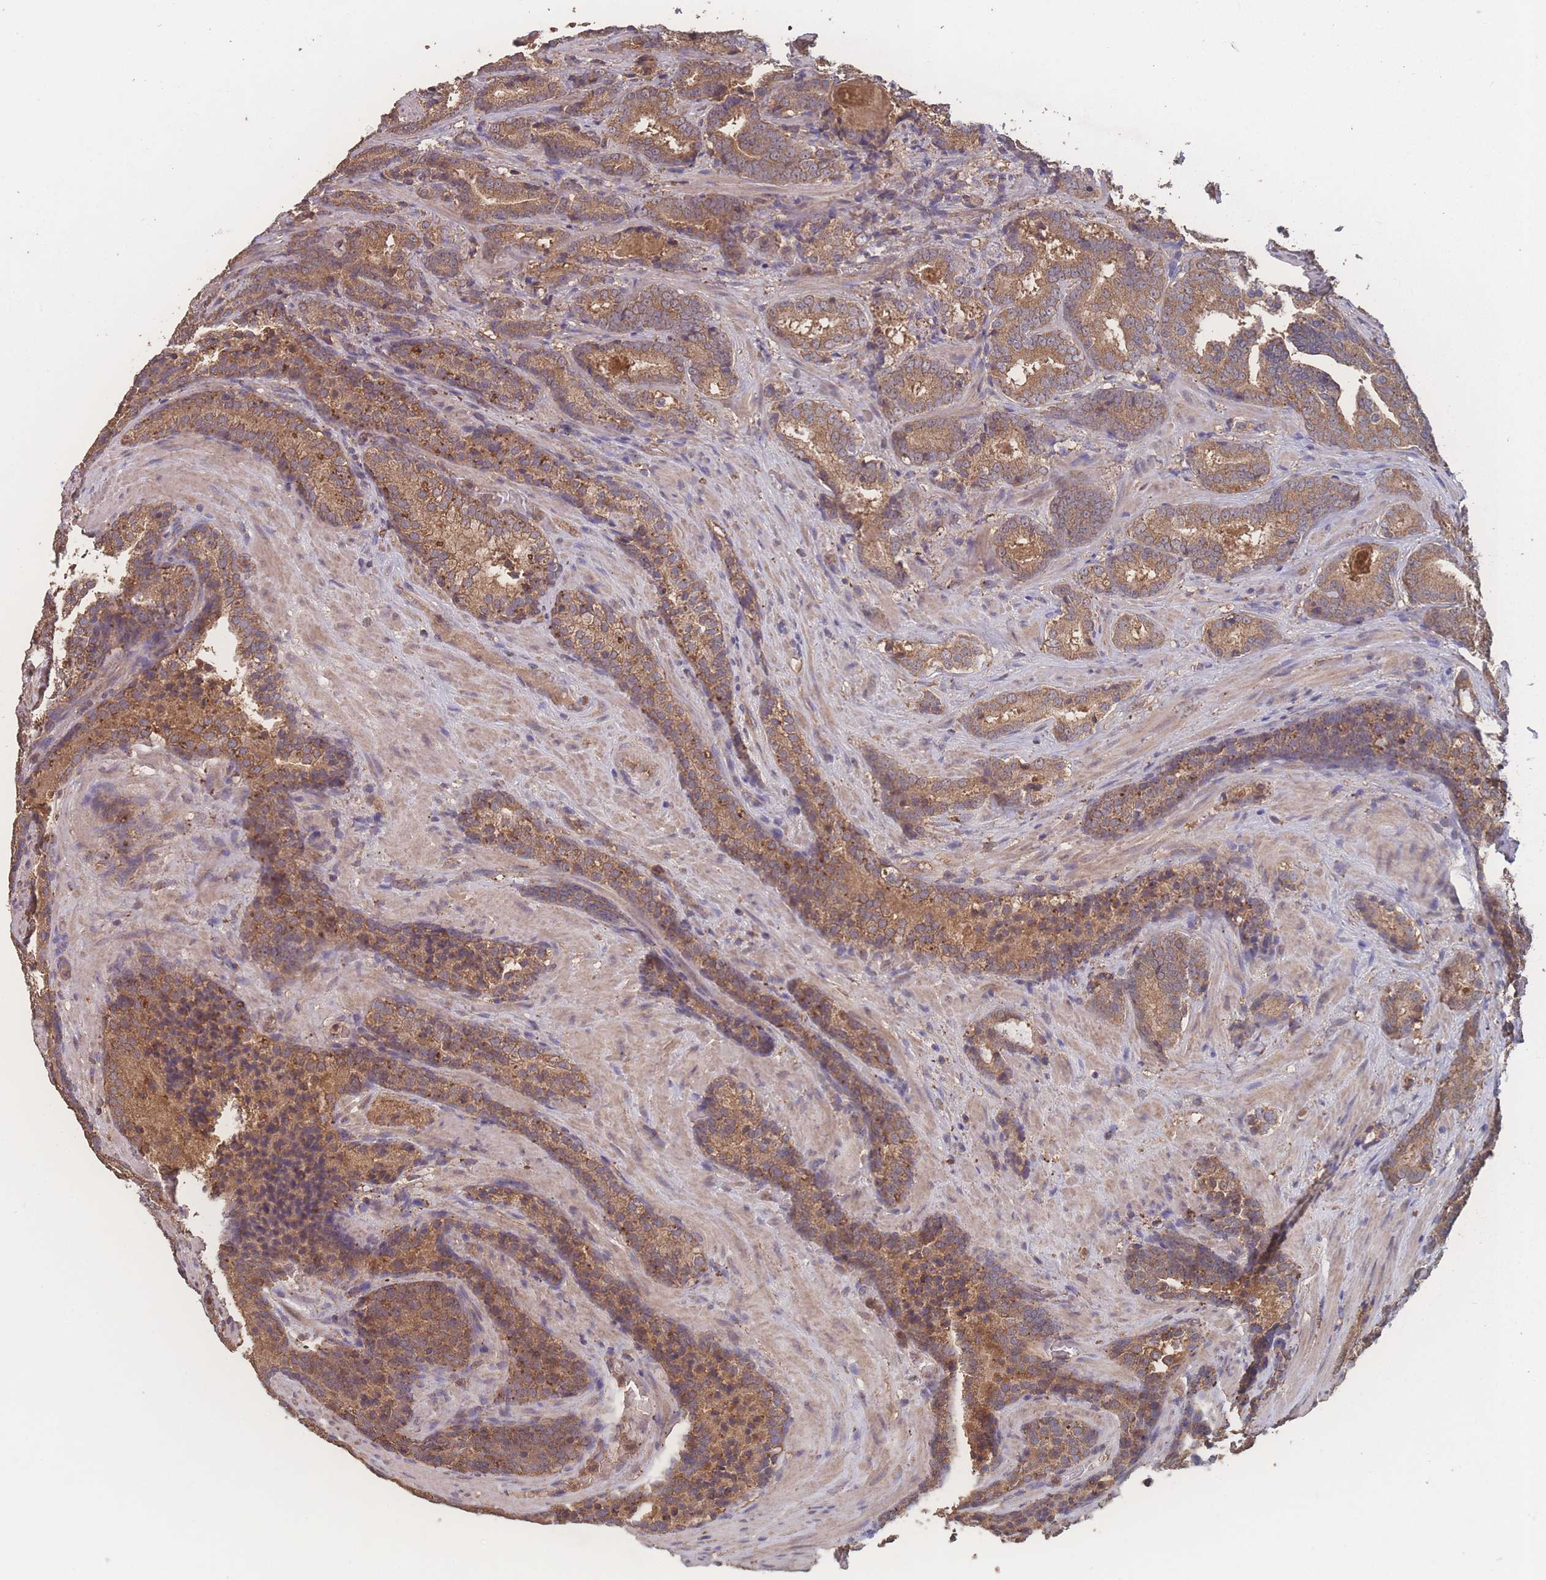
{"staining": {"intensity": "moderate", "quantity": ">75%", "location": "cytoplasmic/membranous"}, "tissue": "prostate cancer", "cell_type": "Tumor cells", "image_type": "cancer", "snomed": [{"axis": "morphology", "description": "Adenocarcinoma, Low grade"}, {"axis": "topography", "description": "Prostate"}], "caption": "Protein staining of low-grade adenocarcinoma (prostate) tissue displays moderate cytoplasmic/membranous positivity in about >75% of tumor cells.", "gene": "ATXN10", "patient": {"sex": "male", "age": 58}}